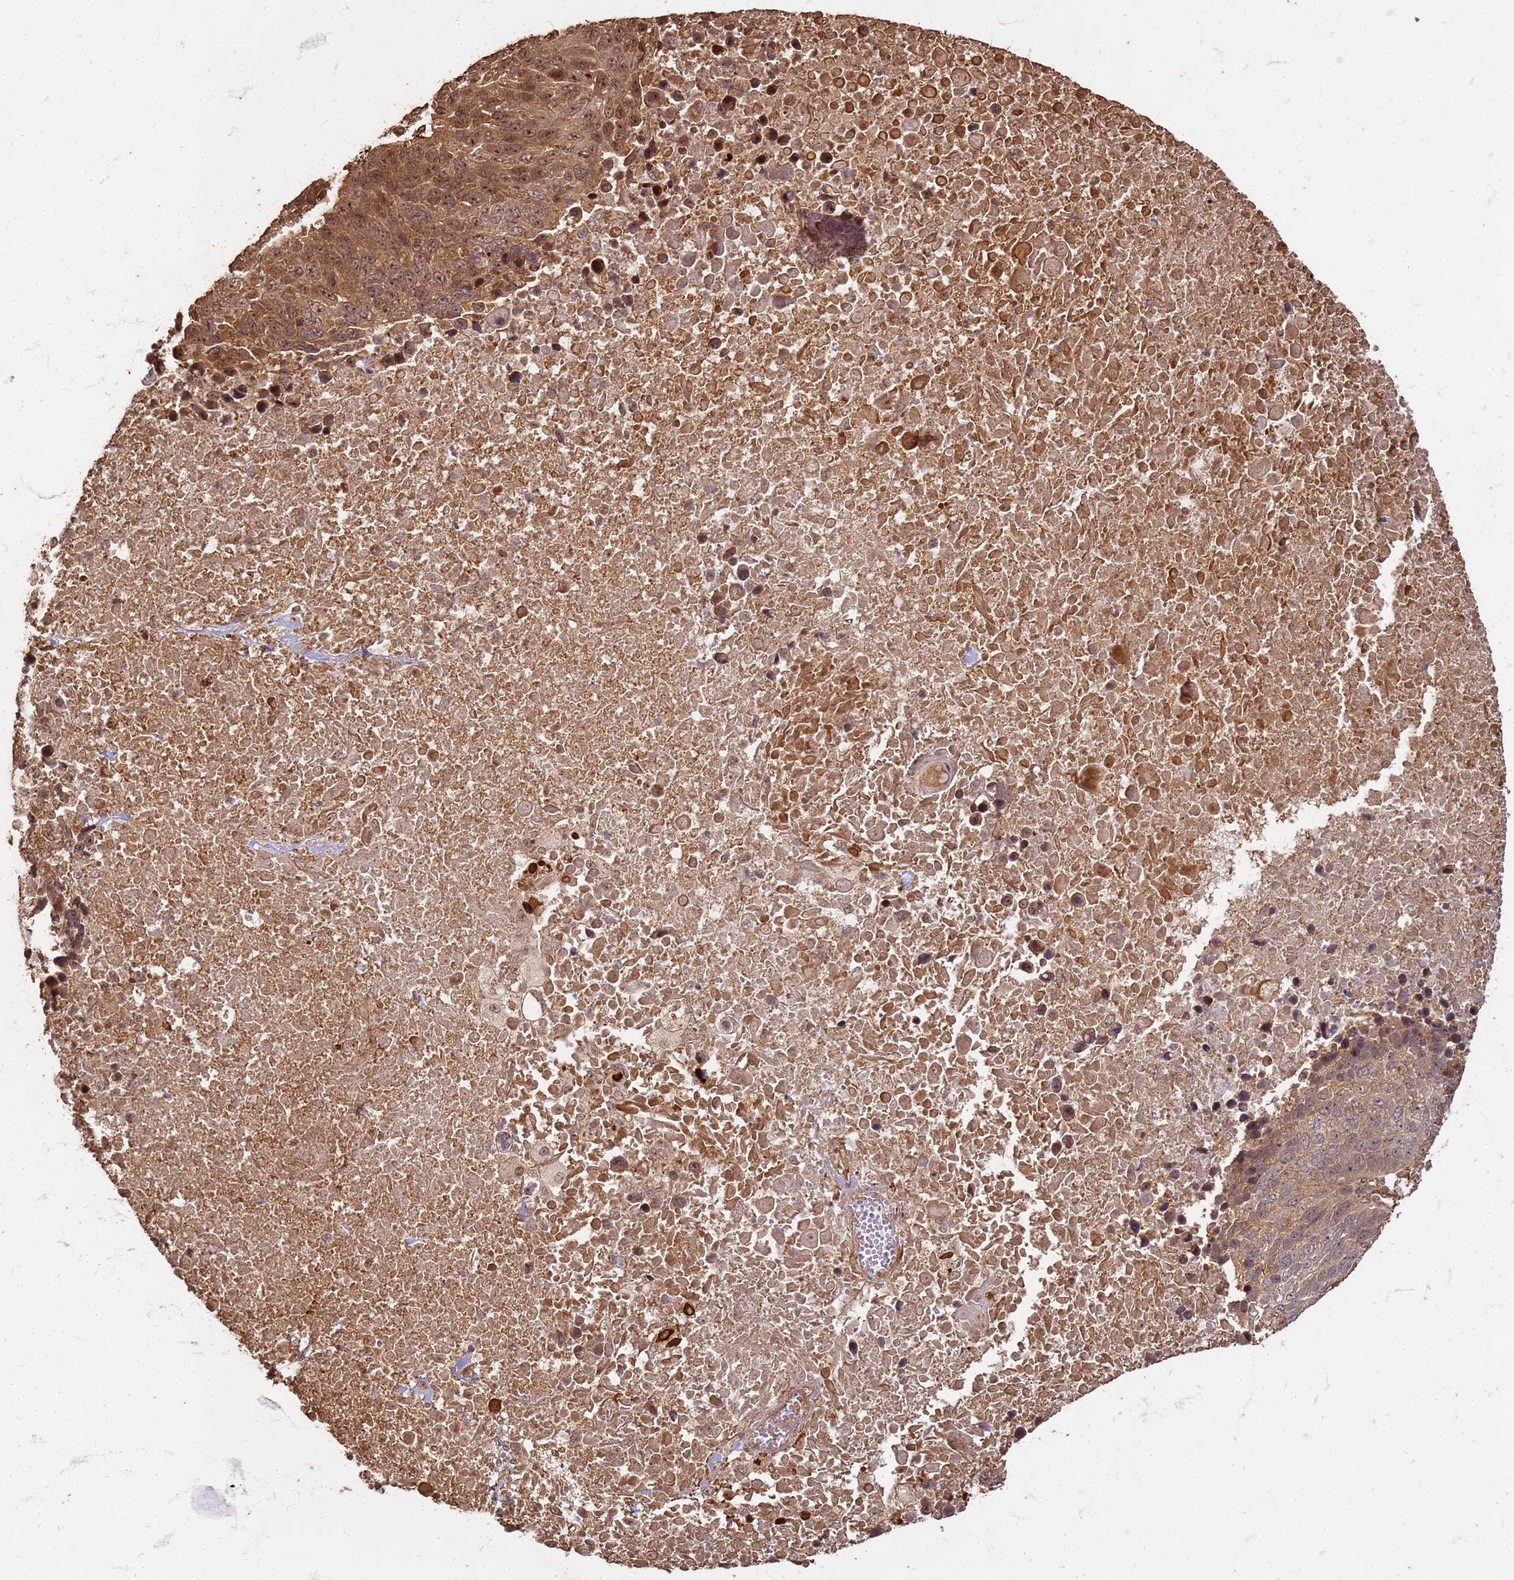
{"staining": {"intensity": "moderate", "quantity": "25%-75%", "location": "nuclear"}, "tissue": "lung cancer", "cell_type": "Tumor cells", "image_type": "cancer", "snomed": [{"axis": "morphology", "description": "Normal tissue, NOS"}, {"axis": "morphology", "description": "Squamous cell carcinoma, NOS"}, {"axis": "topography", "description": "Lymph node"}, {"axis": "topography", "description": "Lung"}], "caption": "There is medium levels of moderate nuclear staining in tumor cells of lung cancer, as demonstrated by immunohistochemical staining (brown color).", "gene": "KIF26A", "patient": {"sex": "male", "age": 66}}